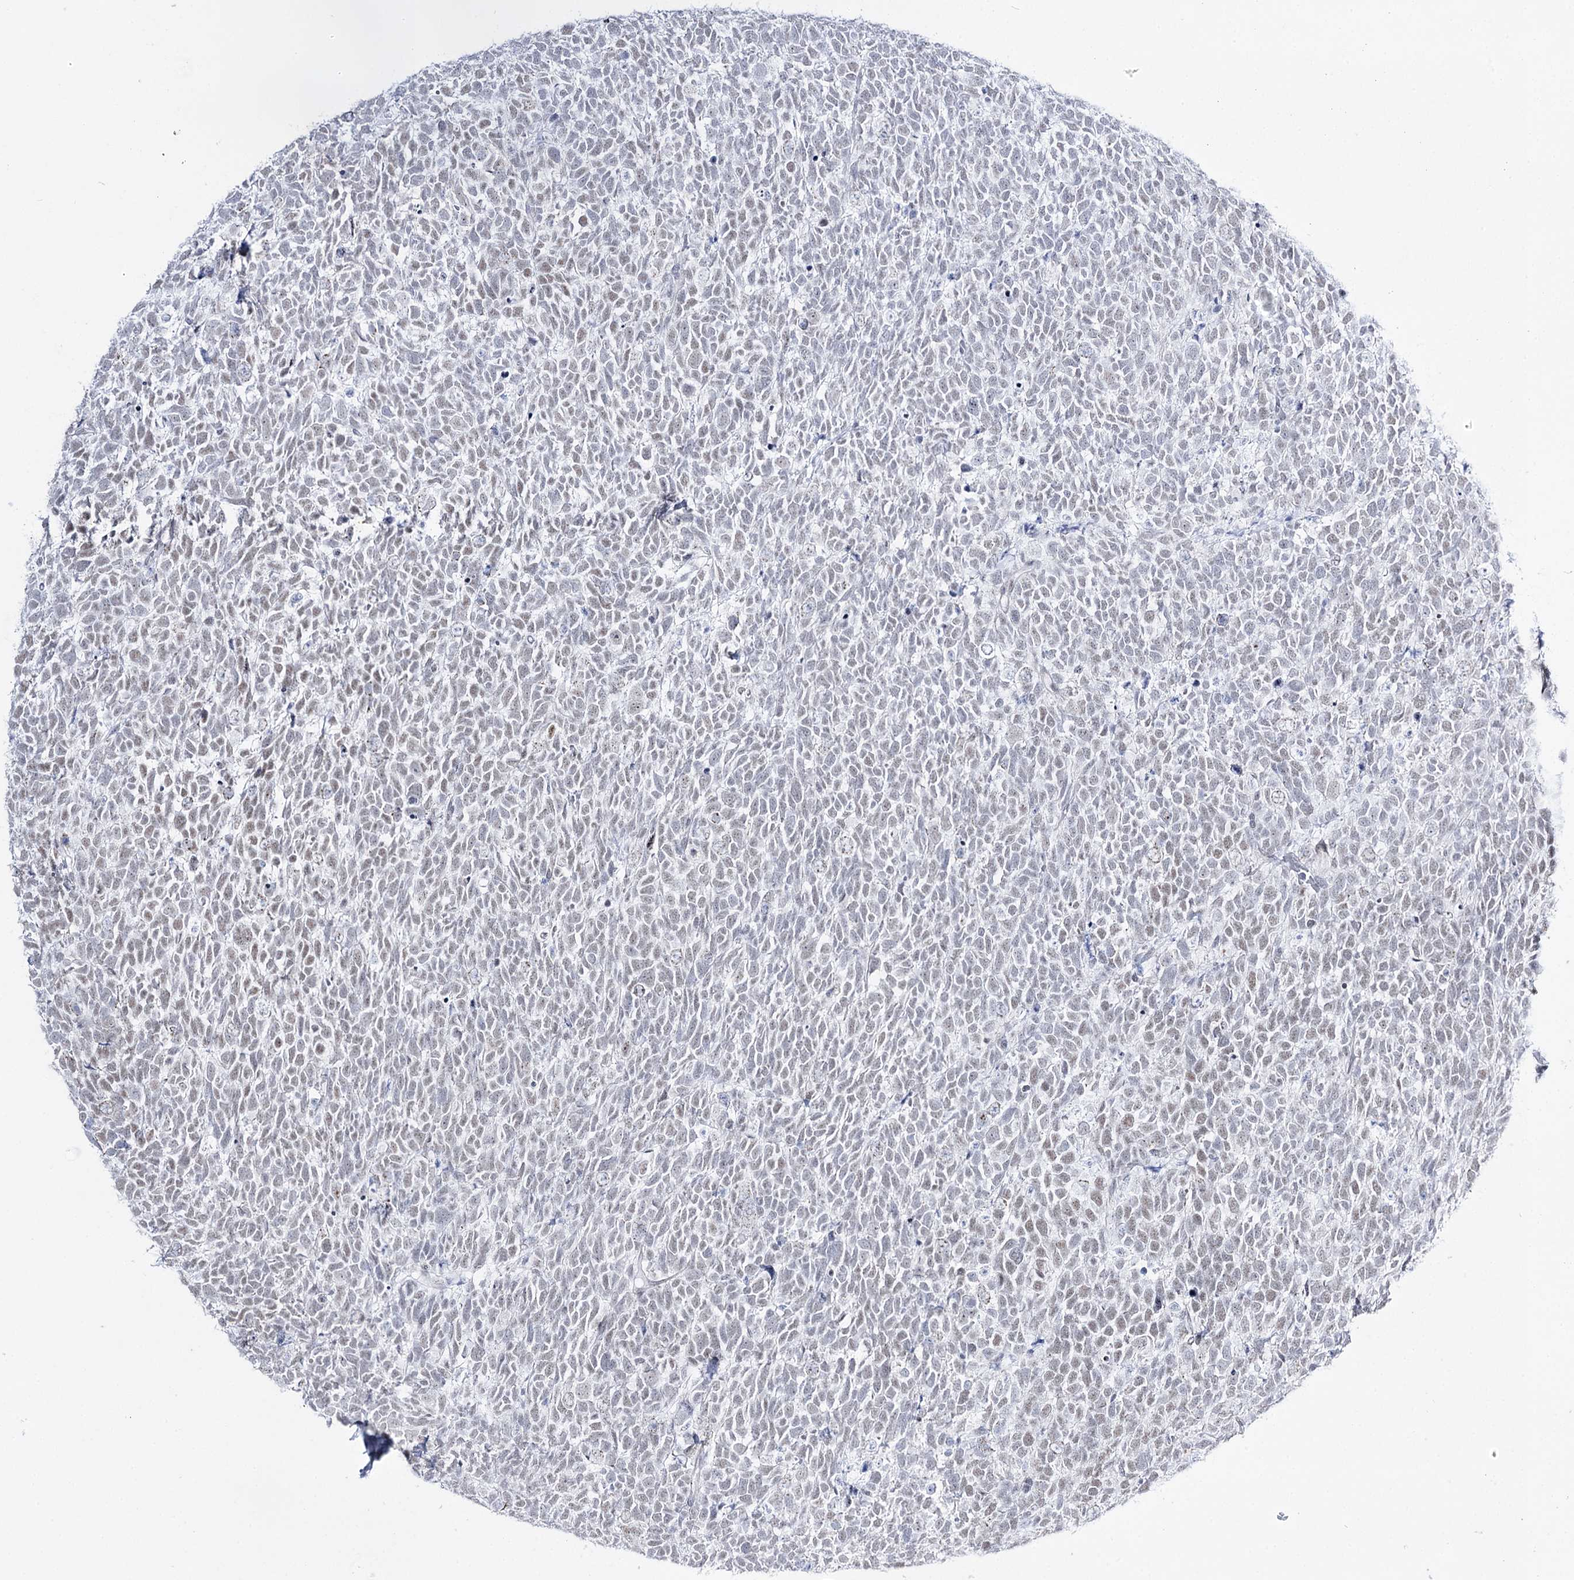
{"staining": {"intensity": "weak", "quantity": "<25%", "location": "nuclear"}, "tissue": "urothelial cancer", "cell_type": "Tumor cells", "image_type": "cancer", "snomed": [{"axis": "morphology", "description": "Urothelial carcinoma, High grade"}, {"axis": "topography", "description": "Urinary bladder"}], "caption": "Immunohistochemistry photomicrograph of neoplastic tissue: human urothelial cancer stained with DAB (3,3'-diaminobenzidine) exhibits no significant protein staining in tumor cells.", "gene": "RBM15B", "patient": {"sex": "female", "age": 82}}